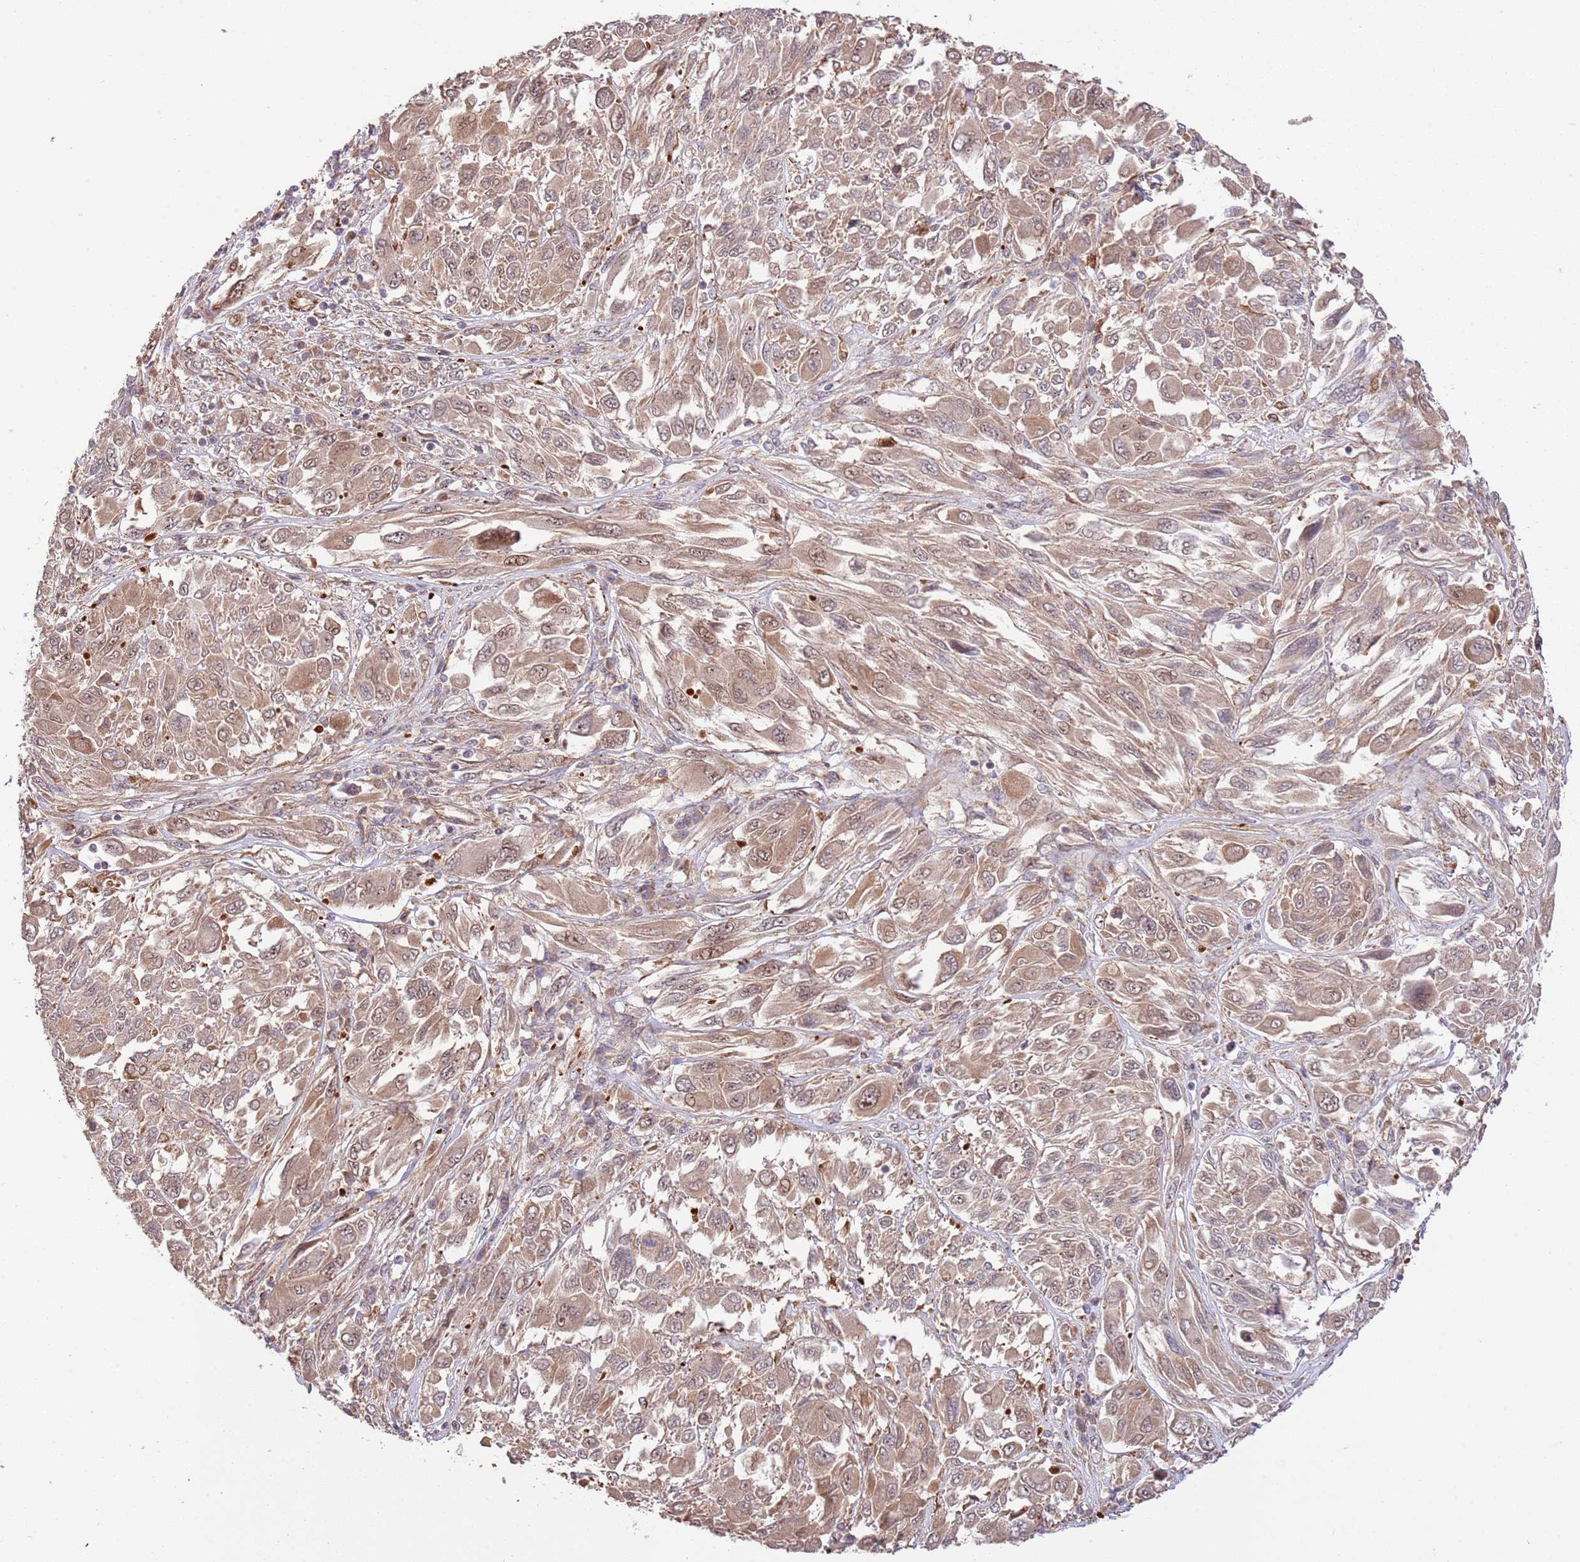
{"staining": {"intensity": "weak", "quantity": ">75%", "location": "cytoplasmic/membranous"}, "tissue": "melanoma", "cell_type": "Tumor cells", "image_type": "cancer", "snomed": [{"axis": "morphology", "description": "Malignant melanoma, NOS"}, {"axis": "topography", "description": "Skin"}], "caption": "IHC of human melanoma shows low levels of weak cytoplasmic/membranous staining in about >75% of tumor cells. Using DAB (3,3'-diaminobenzidine) (brown) and hematoxylin (blue) stains, captured at high magnification using brightfield microscopy.", "gene": "NEK3", "patient": {"sex": "female", "age": 91}}